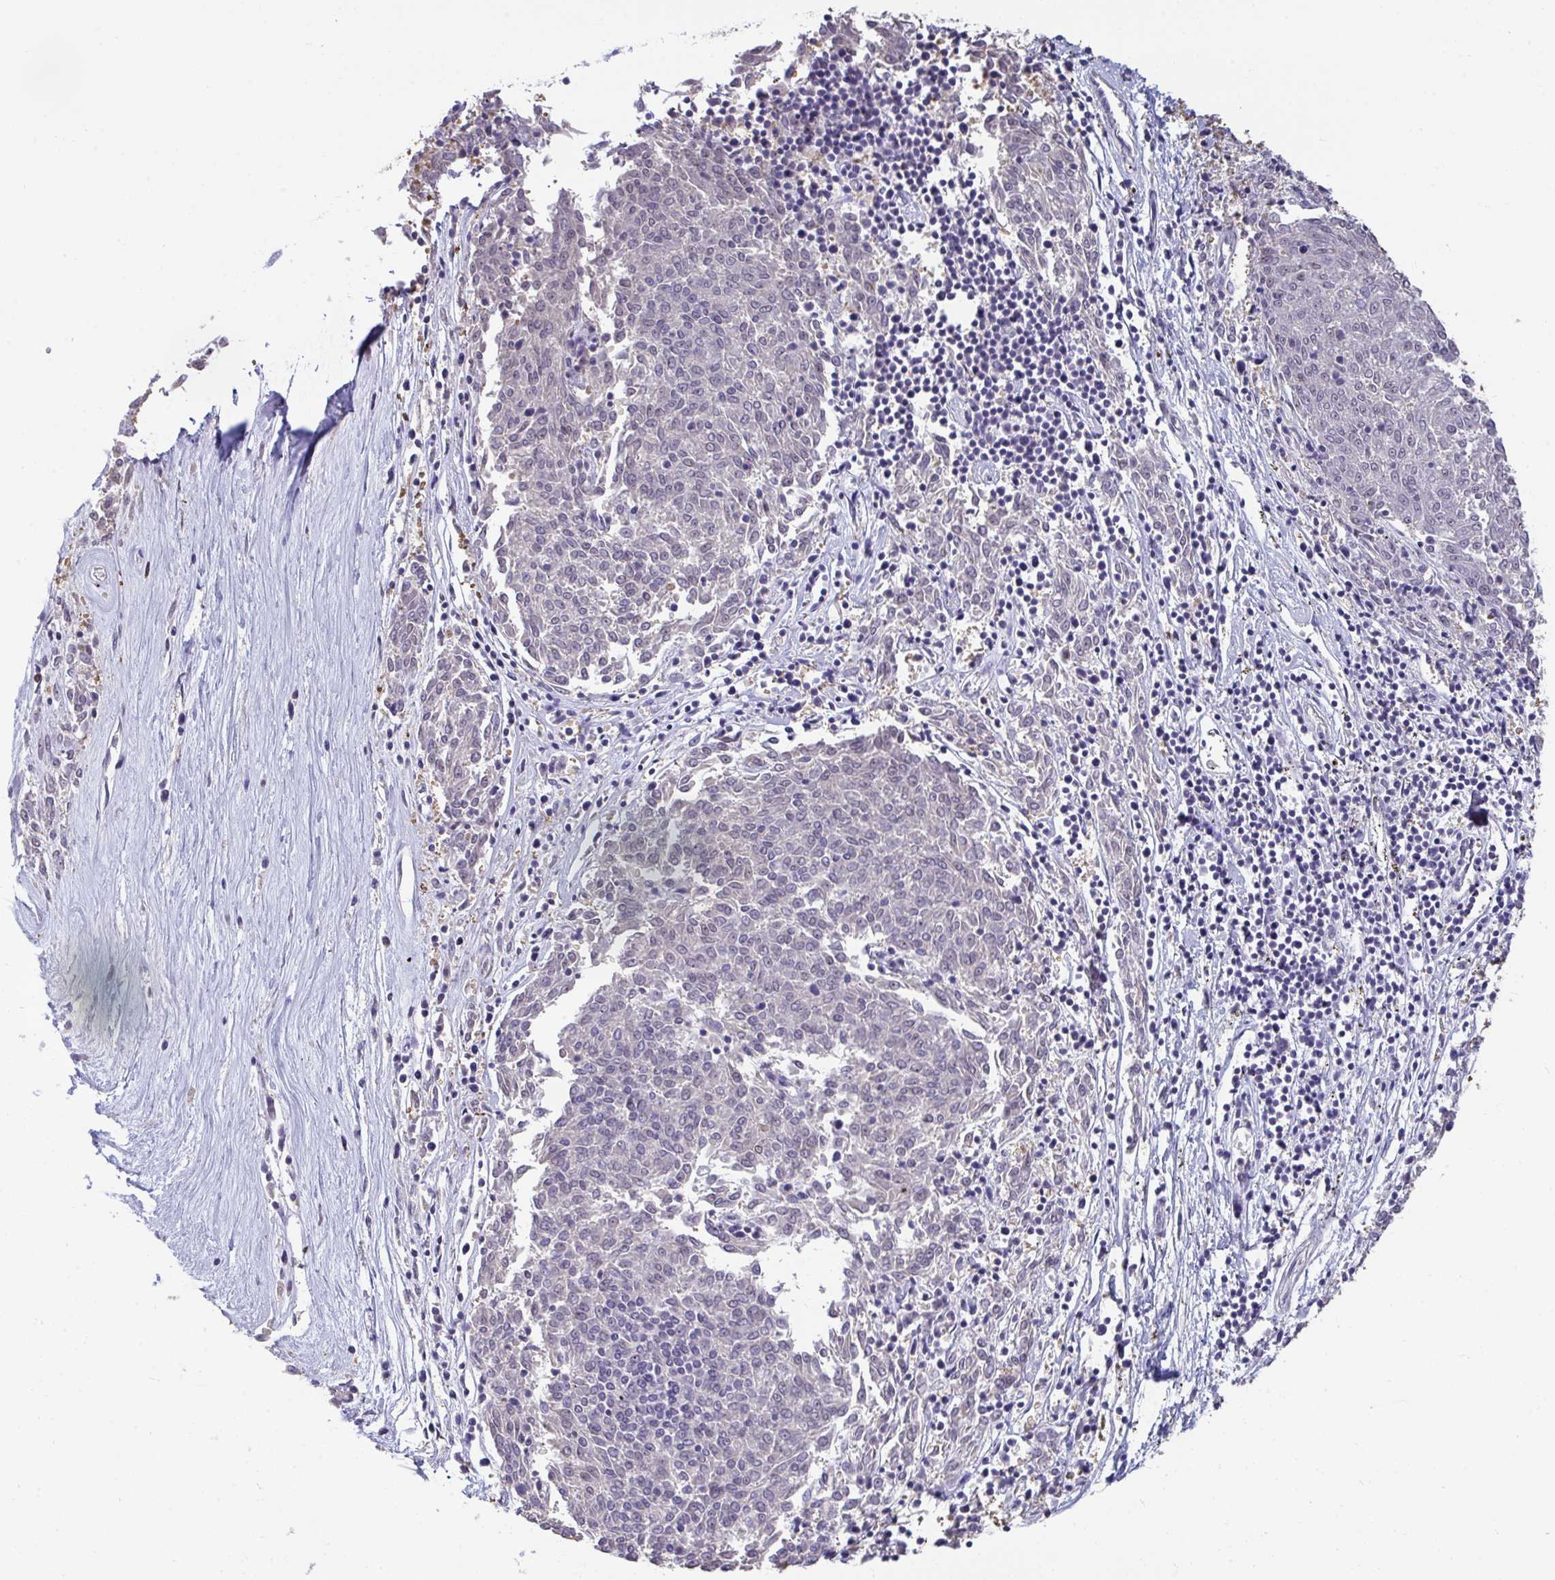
{"staining": {"intensity": "weak", "quantity": "<25%", "location": "nuclear"}, "tissue": "melanoma", "cell_type": "Tumor cells", "image_type": "cancer", "snomed": [{"axis": "morphology", "description": "Malignant melanoma, NOS"}, {"axis": "topography", "description": "Skin"}], "caption": "There is no significant expression in tumor cells of melanoma.", "gene": "SENP3", "patient": {"sex": "female", "age": 72}}